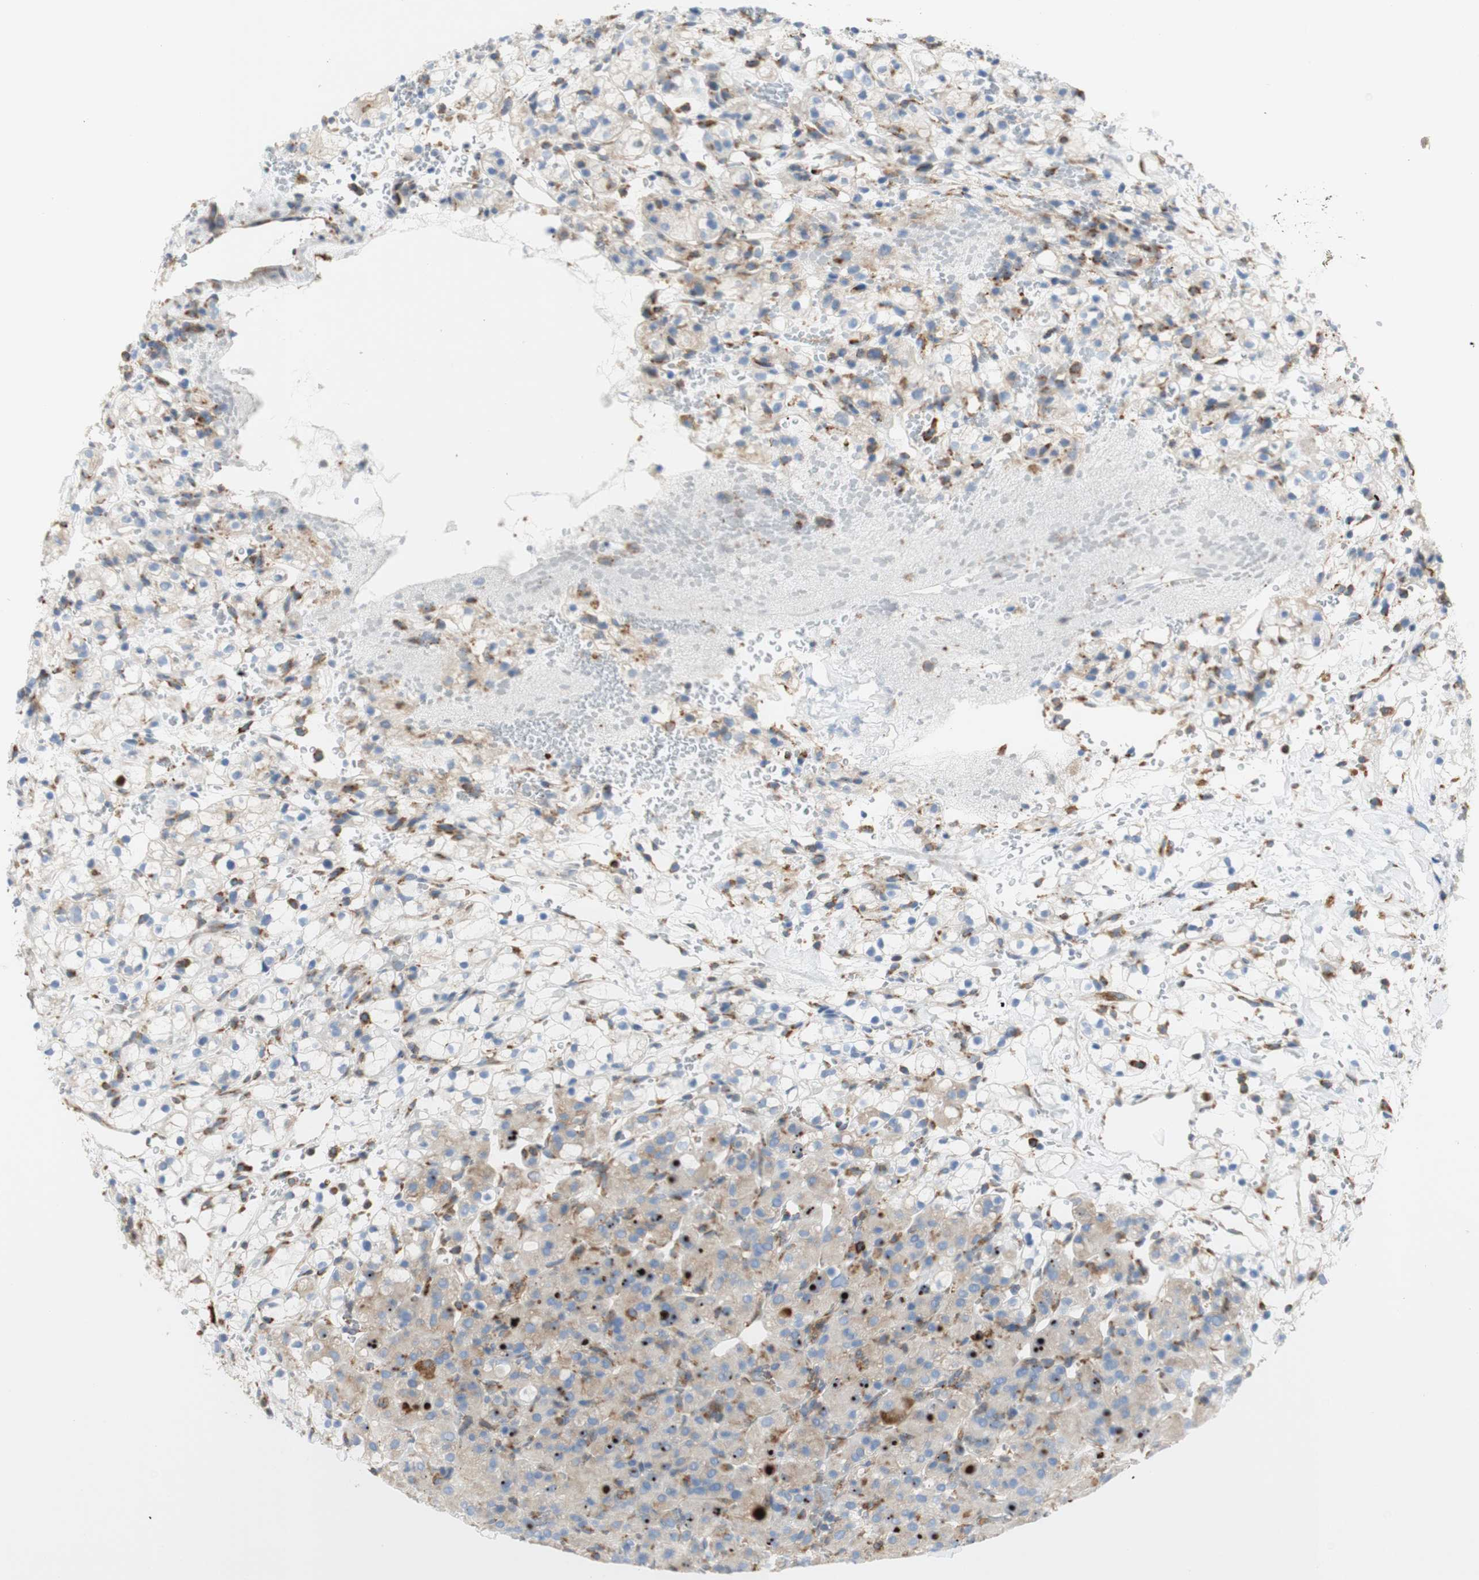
{"staining": {"intensity": "strong", "quantity": "25%-75%", "location": "cytoplasmic/membranous,nuclear"}, "tissue": "renal cancer", "cell_type": "Tumor cells", "image_type": "cancer", "snomed": [{"axis": "morphology", "description": "Adenocarcinoma, NOS"}, {"axis": "topography", "description": "Kidney"}], "caption": "Immunohistochemical staining of human adenocarcinoma (renal) exhibits strong cytoplasmic/membranous and nuclear protein staining in about 25%-75% of tumor cells. The staining was performed using DAB to visualize the protein expression in brown, while the nuclei were stained in blue with hematoxylin (Magnification: 20x).", "gene": "MANF", "patient": {"sex": "male", "age": 61}}